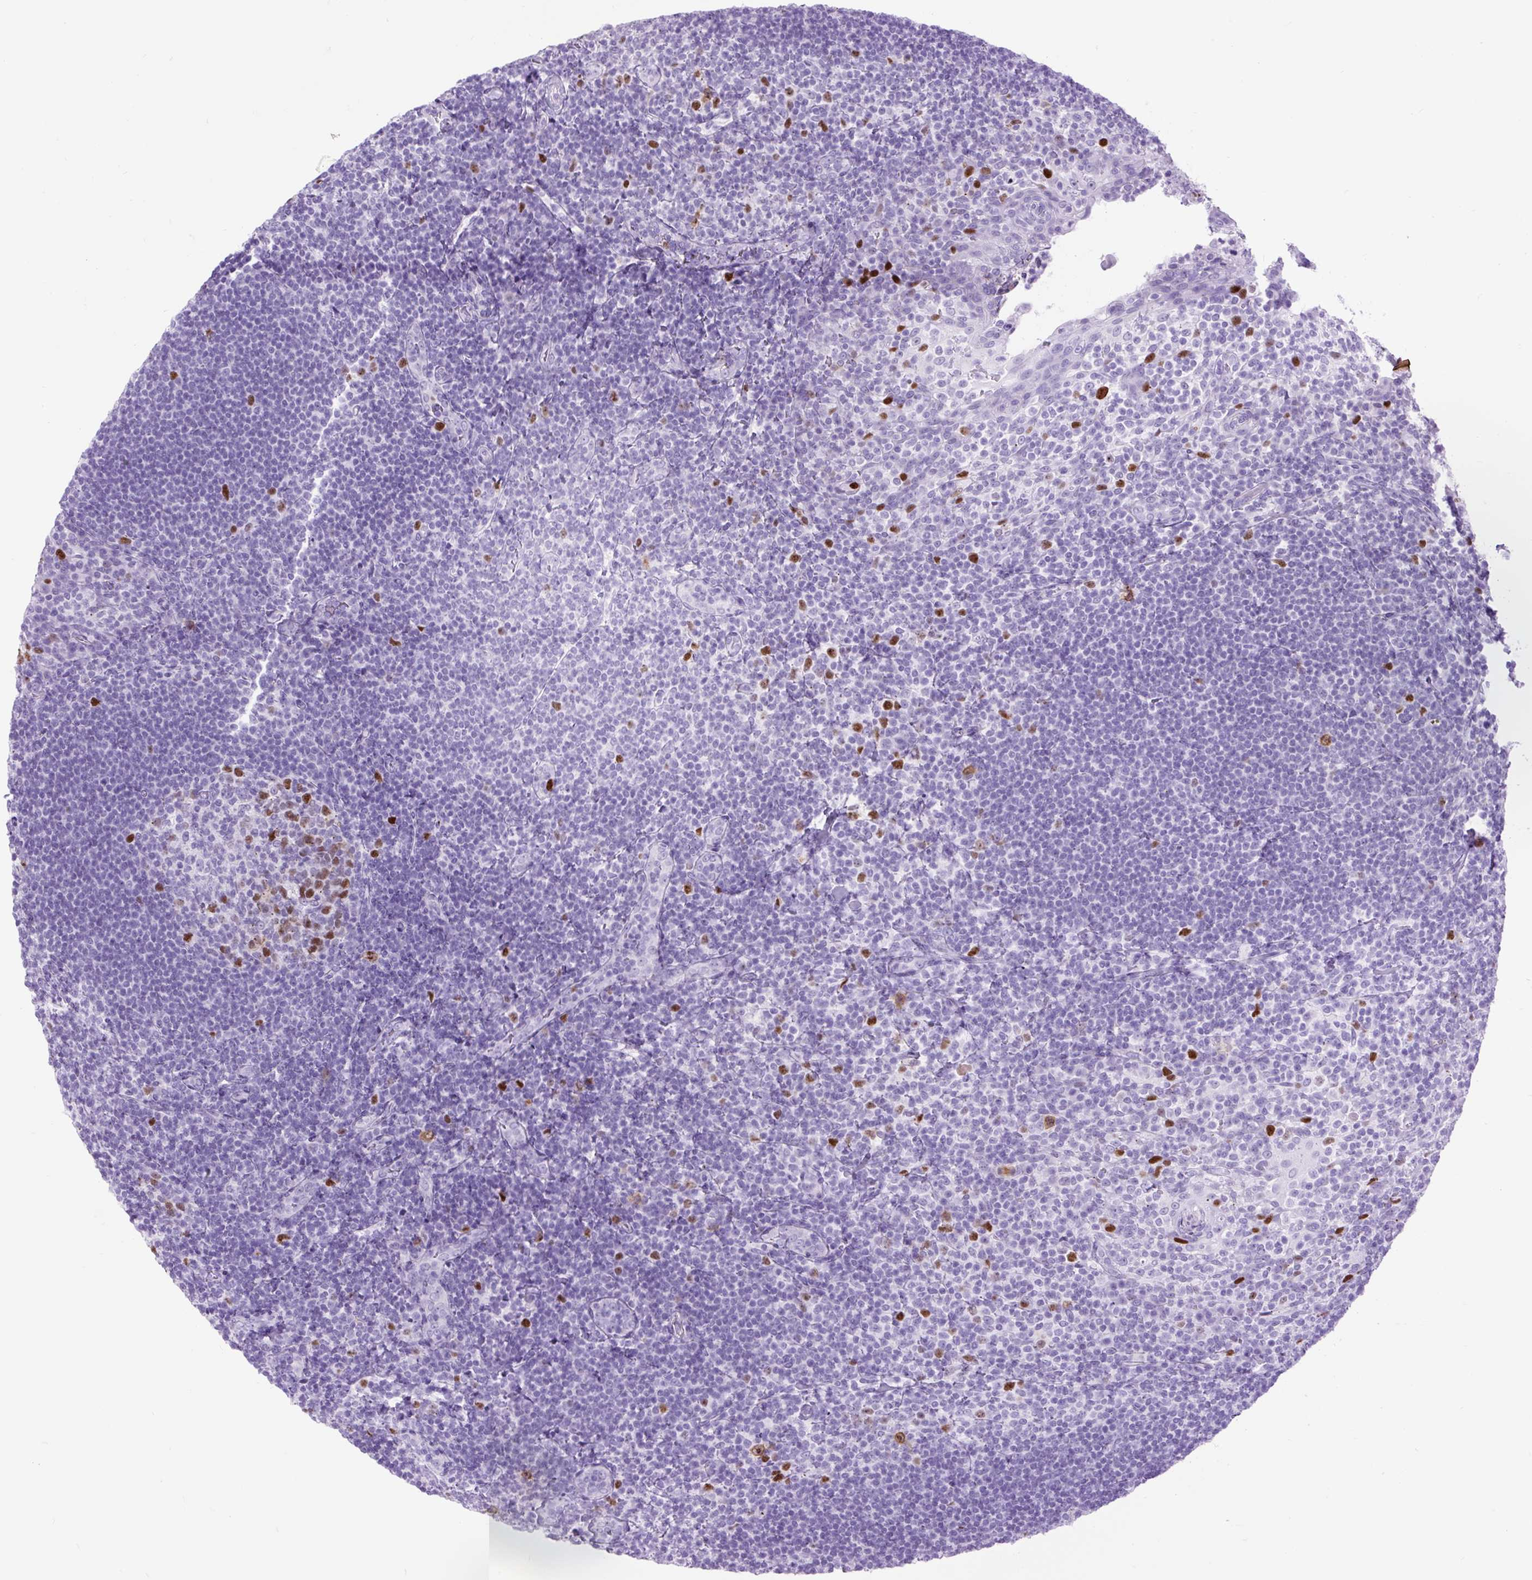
{"staining": {"intensity": "strong", "quantity": "<25%", "location": "nuclear"}, "tissue": "tonsil", "cell_type": "Germinal center cells", "image_type": "normal", "snomed": [{"axis": "morphology", "description": "Normal tissue, NOS"}, {"axis": "topography", "description": "Tonsil"}], "caption": "Protein expression analysis of unremarkable human tonsil reveals strong nuclear staining in approximately <25% of germinal center cells.", "gene": "RACGAP1", "patient": {"sex": "female", "age": 10}}